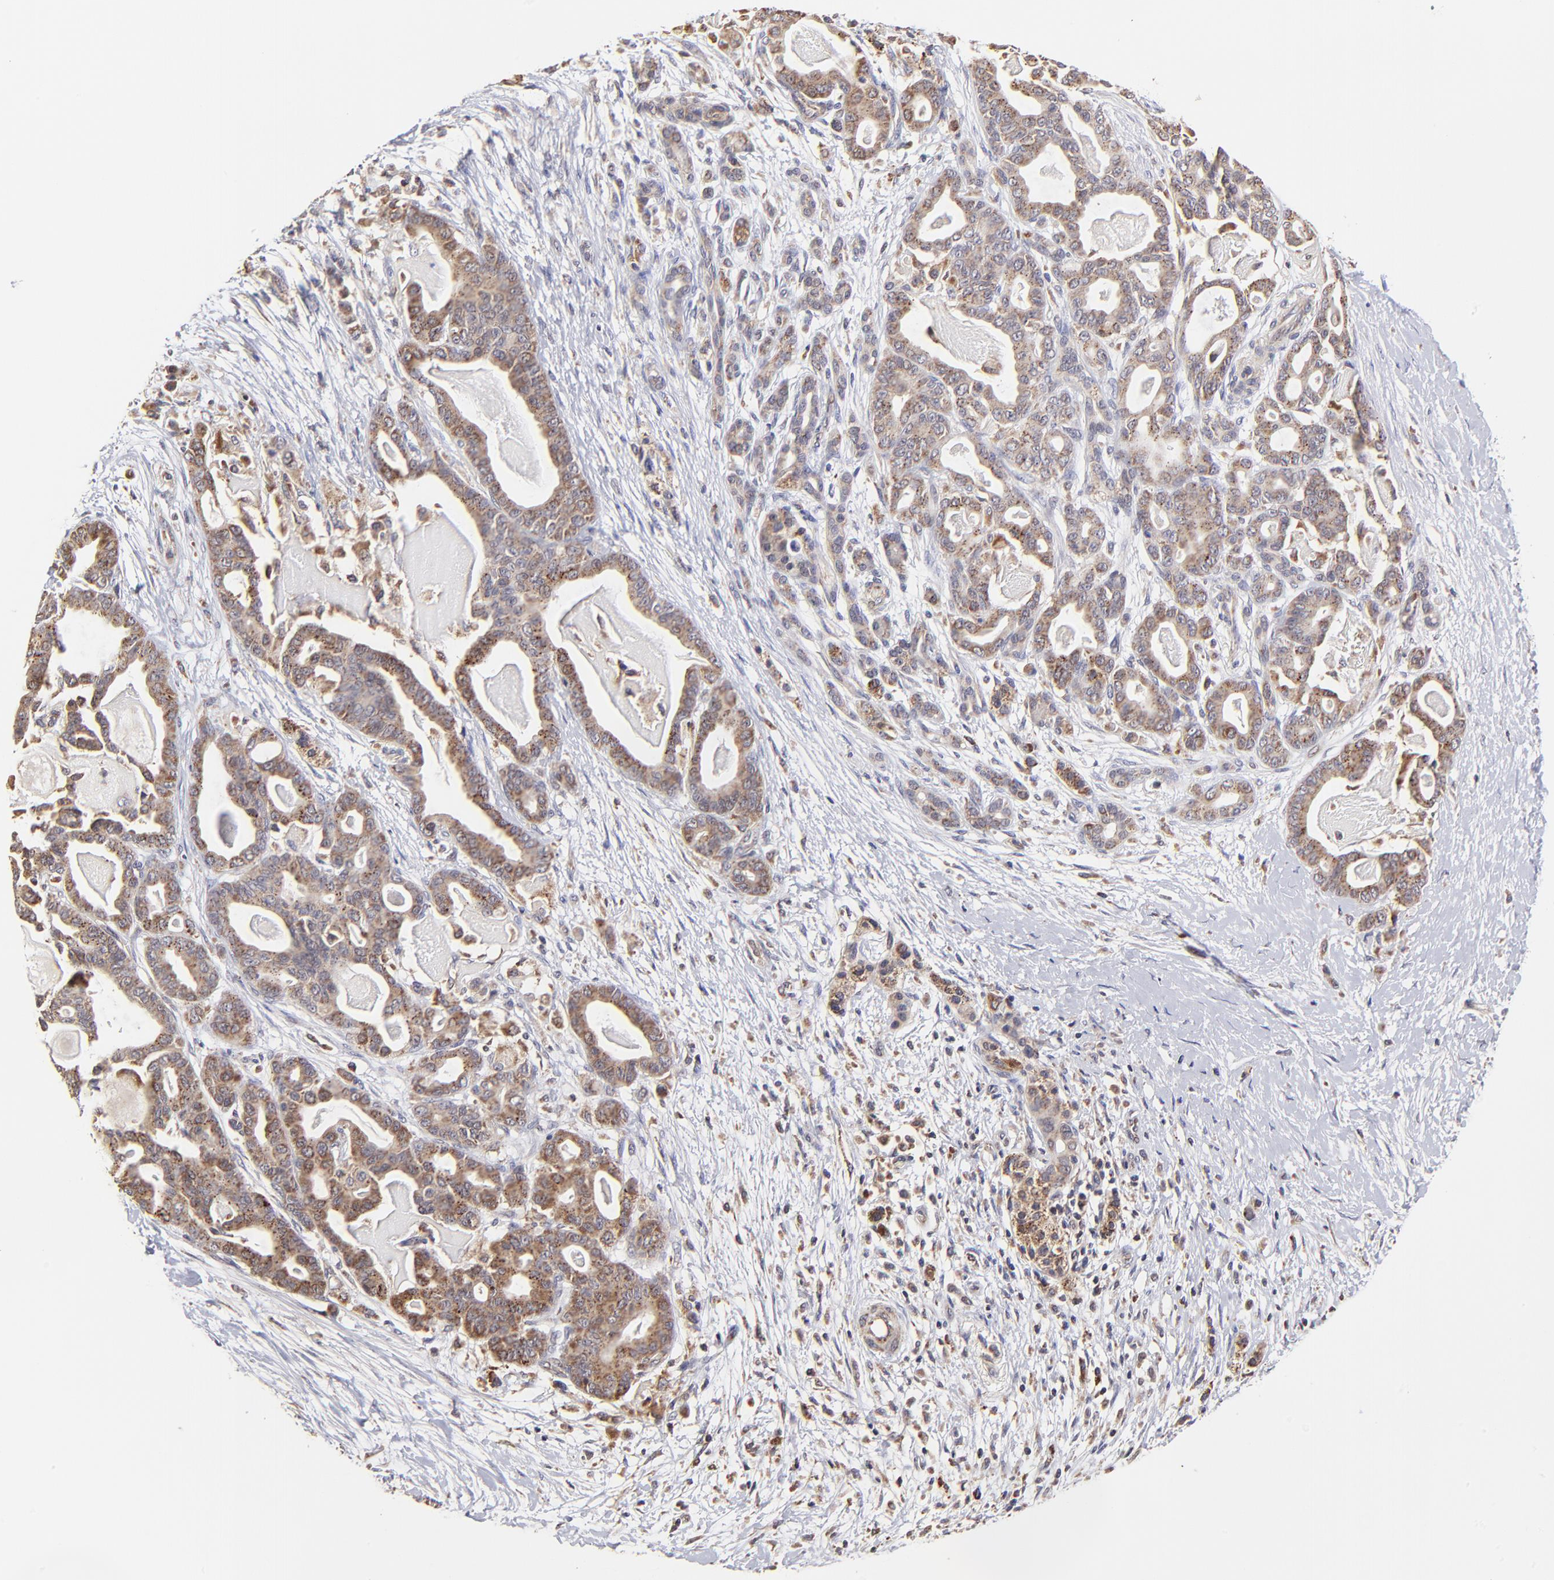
{"staining": {"intensity": "moderate", "quantity": ">75%", "location": "cytoplasmic/membranous"}, "tissue": "pancreatic cancer", "cell_type": "Tumor cells", "image_type": "cancer", "snomed": [{"axis": "morphology", "description": "Adenocarcinoma, NOS"}, {"axis": "topography", "description": "Pancreas"}], "caption": "Protein expression analysis of adenocarcinoma (pancreatic) shows moderate cytoplasmic/membranous expression in about >75% of tumor cells.", "gene": "MAP2K7", "patient": {"sex": "male", "age": 63}}